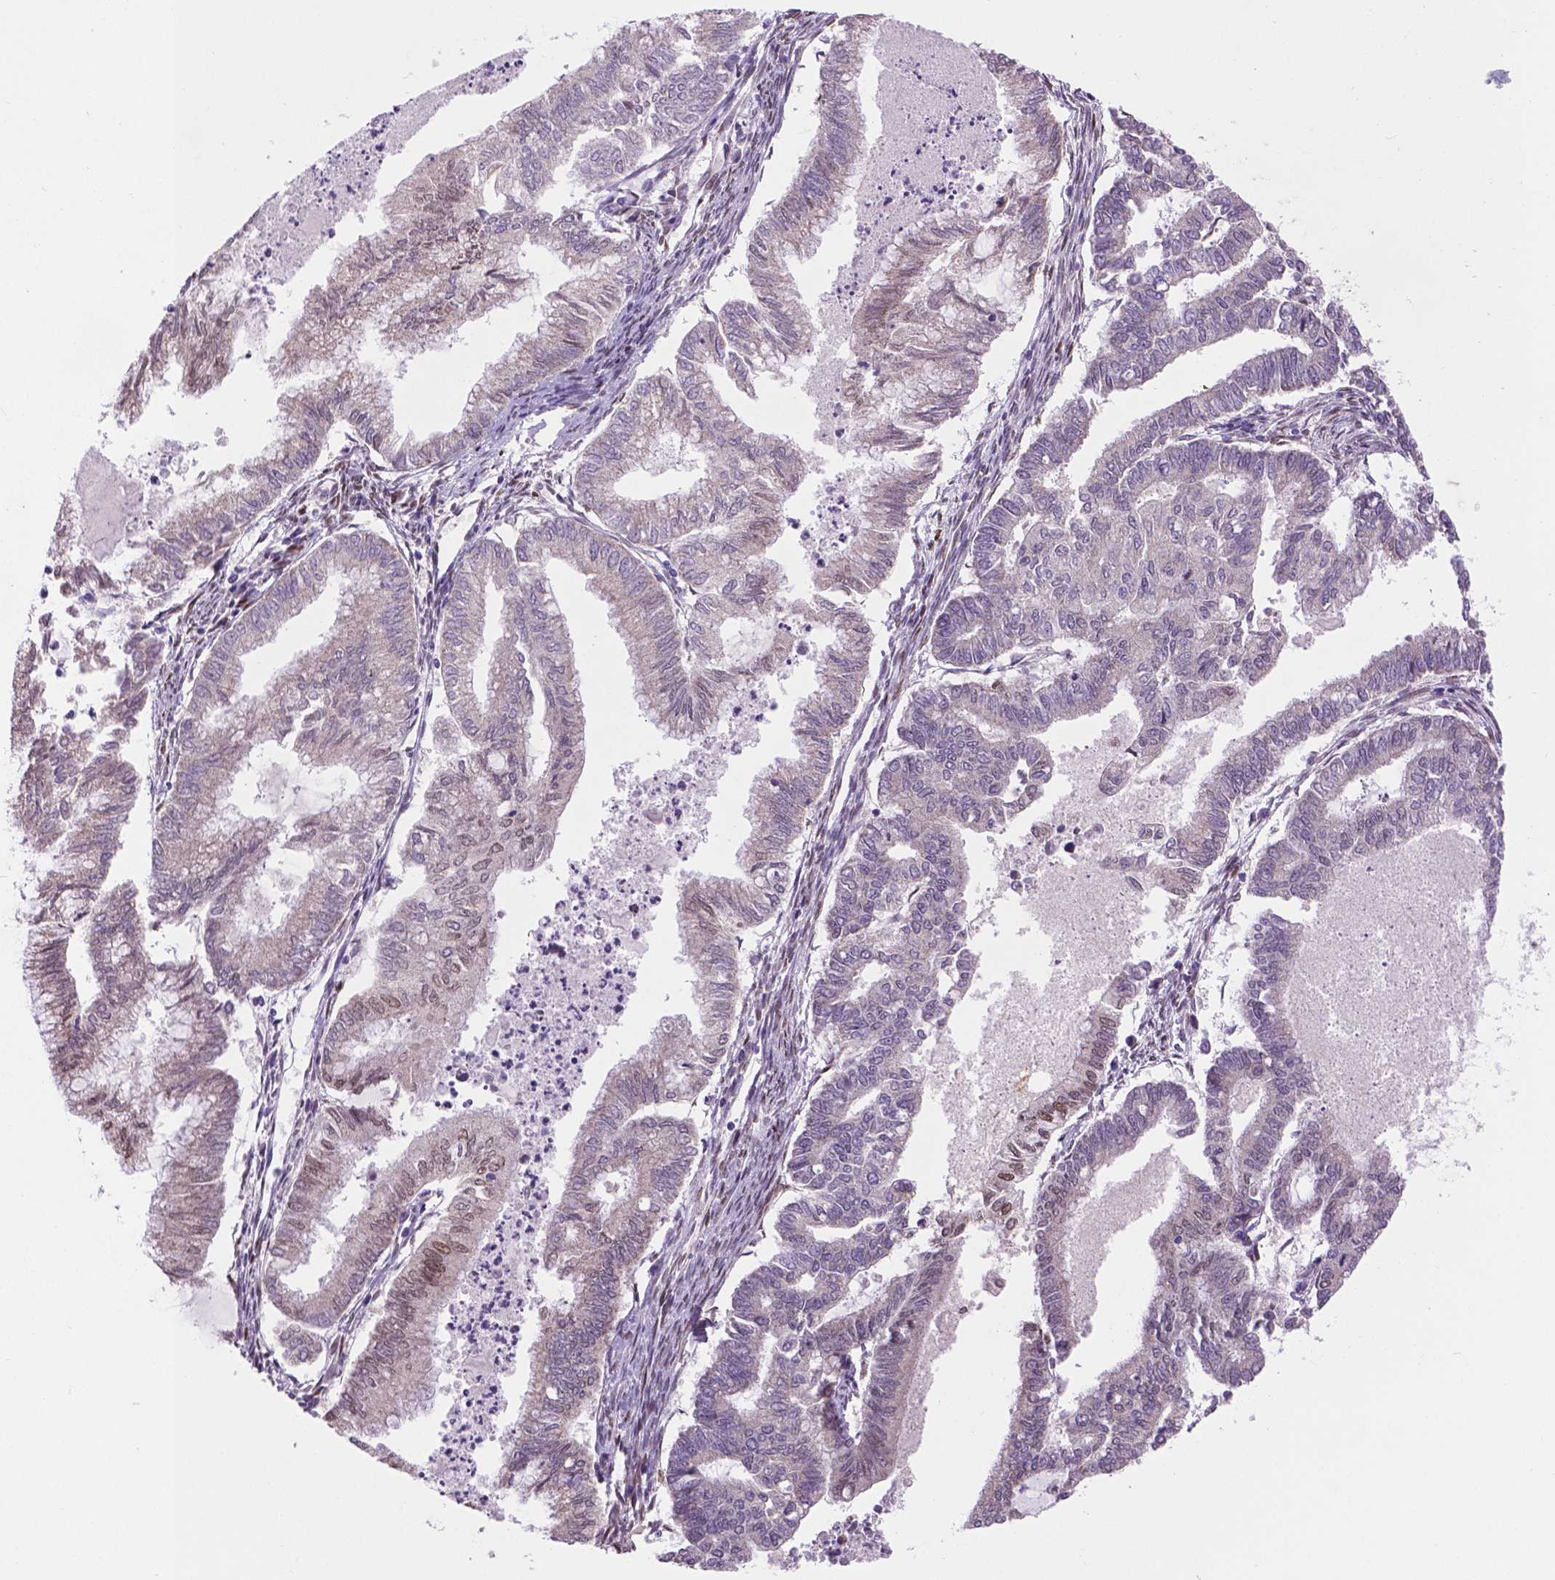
{"staining": {"intensity": "negative", "quantity": "none", "location": "none"}, "tissue": "endometrial cancer", "cell_type": "Tumor cells", "image_type": "cancer", "snomed": [{"axis": "morphology", "description": "Adenocarcinoma, NOS"}, {"axis": "topography", "description": "Endometrium"}], "caption": "Endometrial cancer (adenocarcinoma) stained for a protein using IHC shows no expression tumor cells.", "gene": "IRF6", "patient": {"sex": "female", "age": 79}}